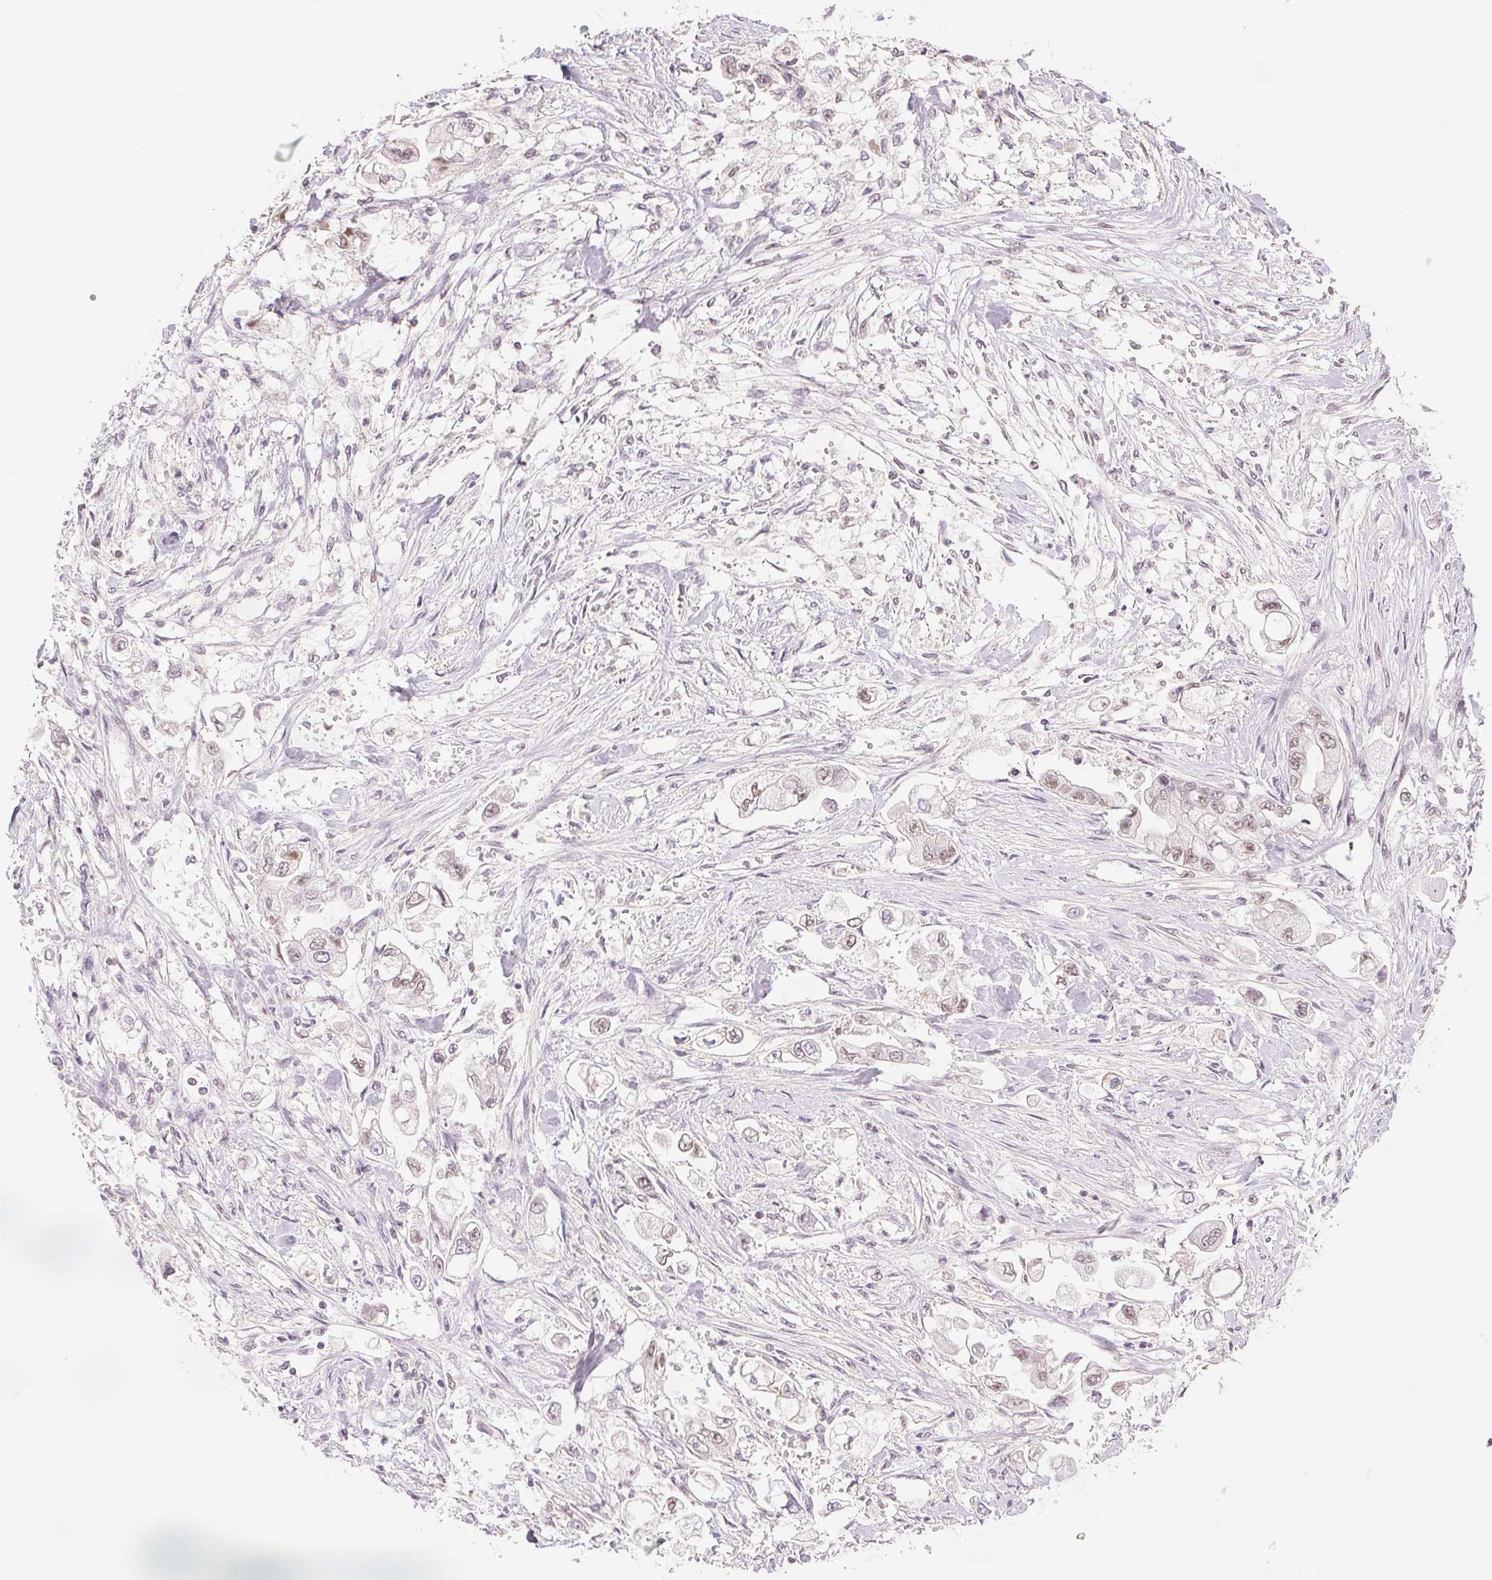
{"staining": {"intensity": "weak", "quantity": "<25%", "location": "nuclear"}, "tissue": "stomach cancer", "cell_type": "Tumor cells", "image_type": "cancer", "snomed": [{"axis": "morphology", "description": "Adenocarcinoma, NOS"}, {"axis": "topography", "description": "Stomach"}], "caption": "Micrograph shows no protein expression in tumor cells of stomach cancer (adenocarcinoma) tissue.", "gene": "RPRD1B", "patient": {"sex": "male", "age": 62}}